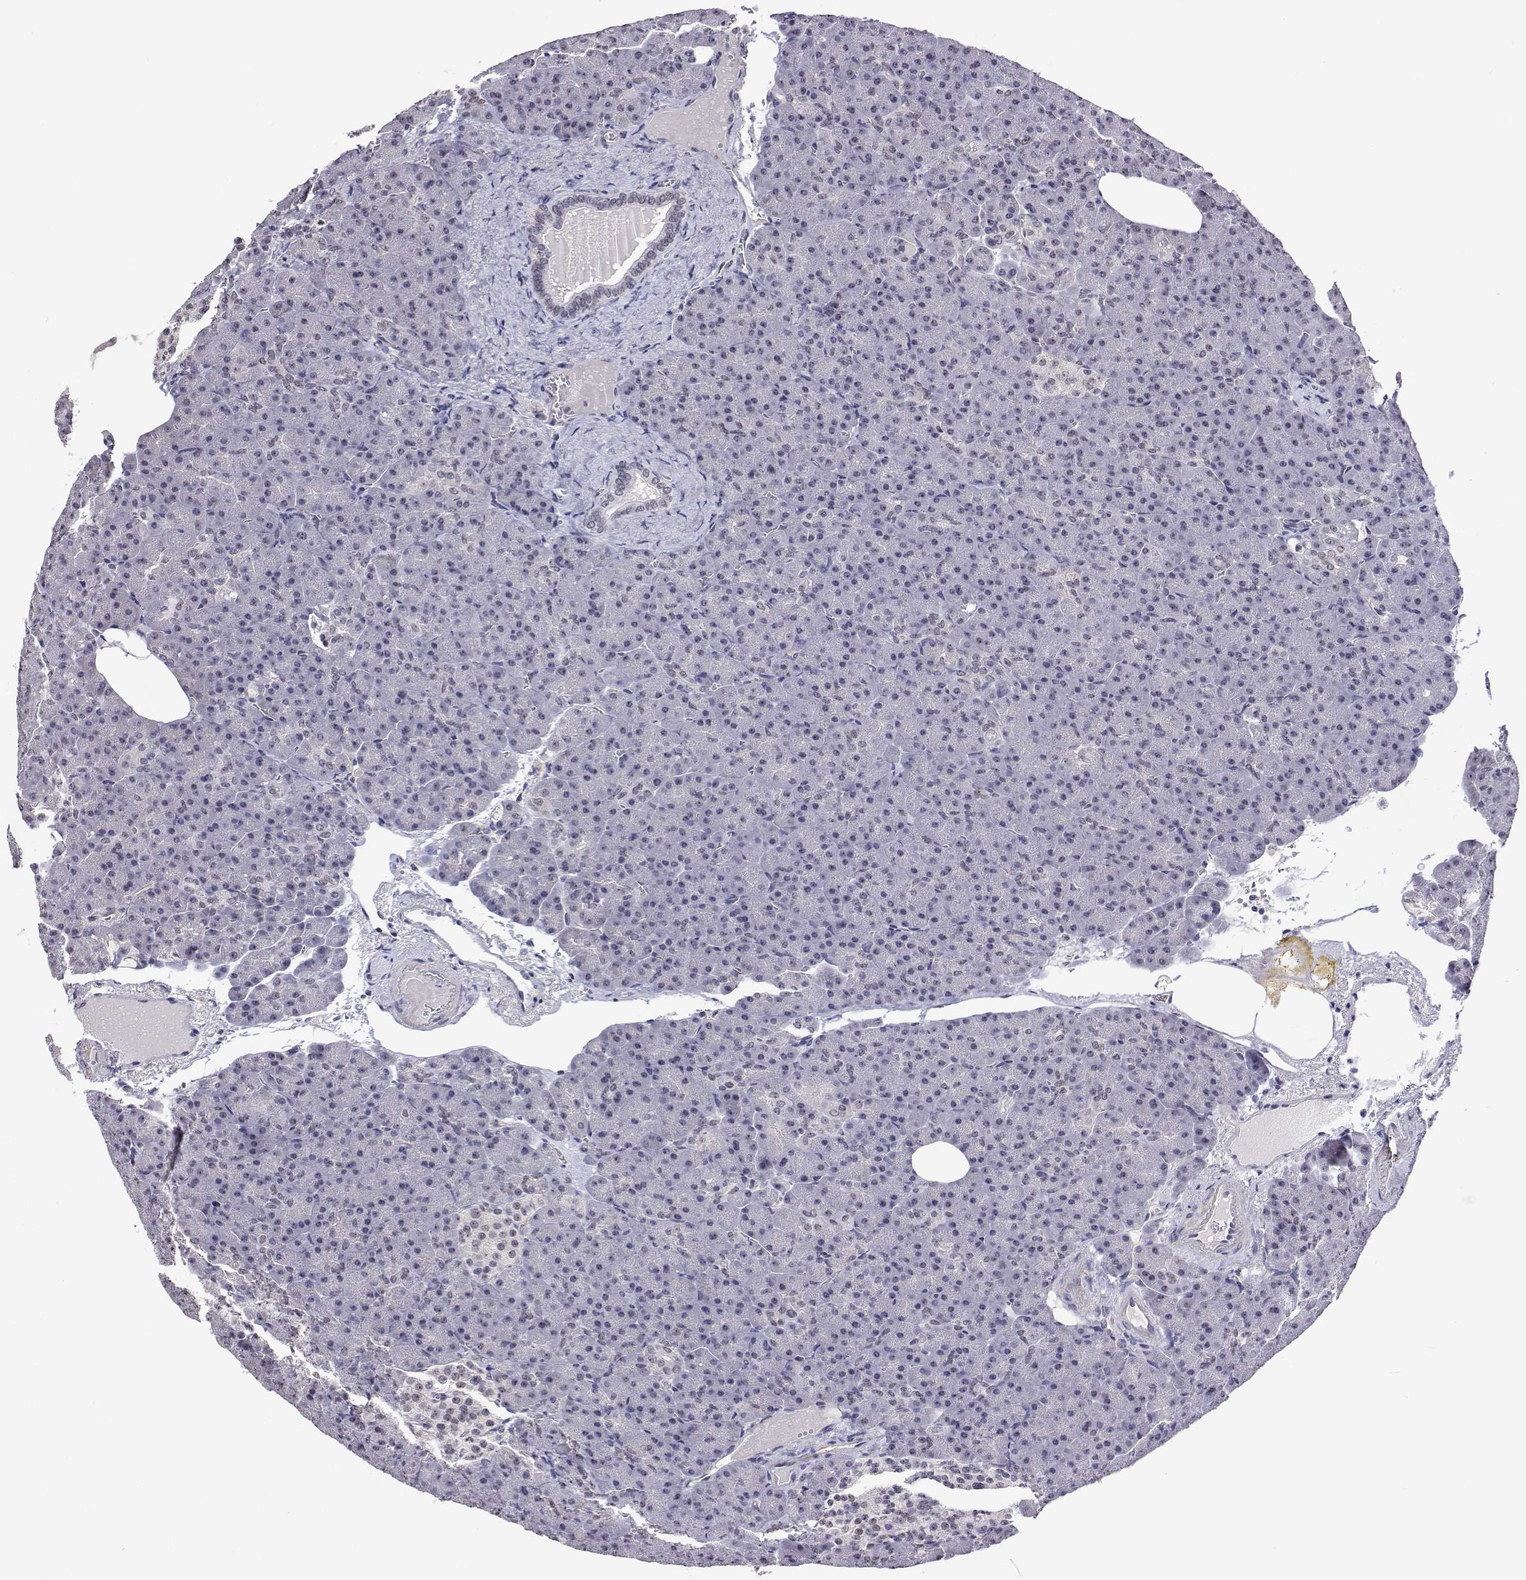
{"staining": {"intensity": "weak", "quantity": "25%-75%", "location": "nuclear"}, "tissue": "pancreas", "cell_type": "Exocrine glandular cells", "image_type": "normal", "snomed": [{"axis": "morphology", "description": "Normal tissue, NOS"}, {"axis": "topography", "description": "Pancreas"}], "caption": "Weak nuclear protein staining is seen in about 25%-75% of exocrine glandular cells in pancreas. The staining was performed using DAB (3,3'-diaminobenzidine), with brown indicating positive protein expression. Nuclei are stained blue with hematoxylin.", "gene": "NHP2", "patient": {"sex": "female", "age": 74}}